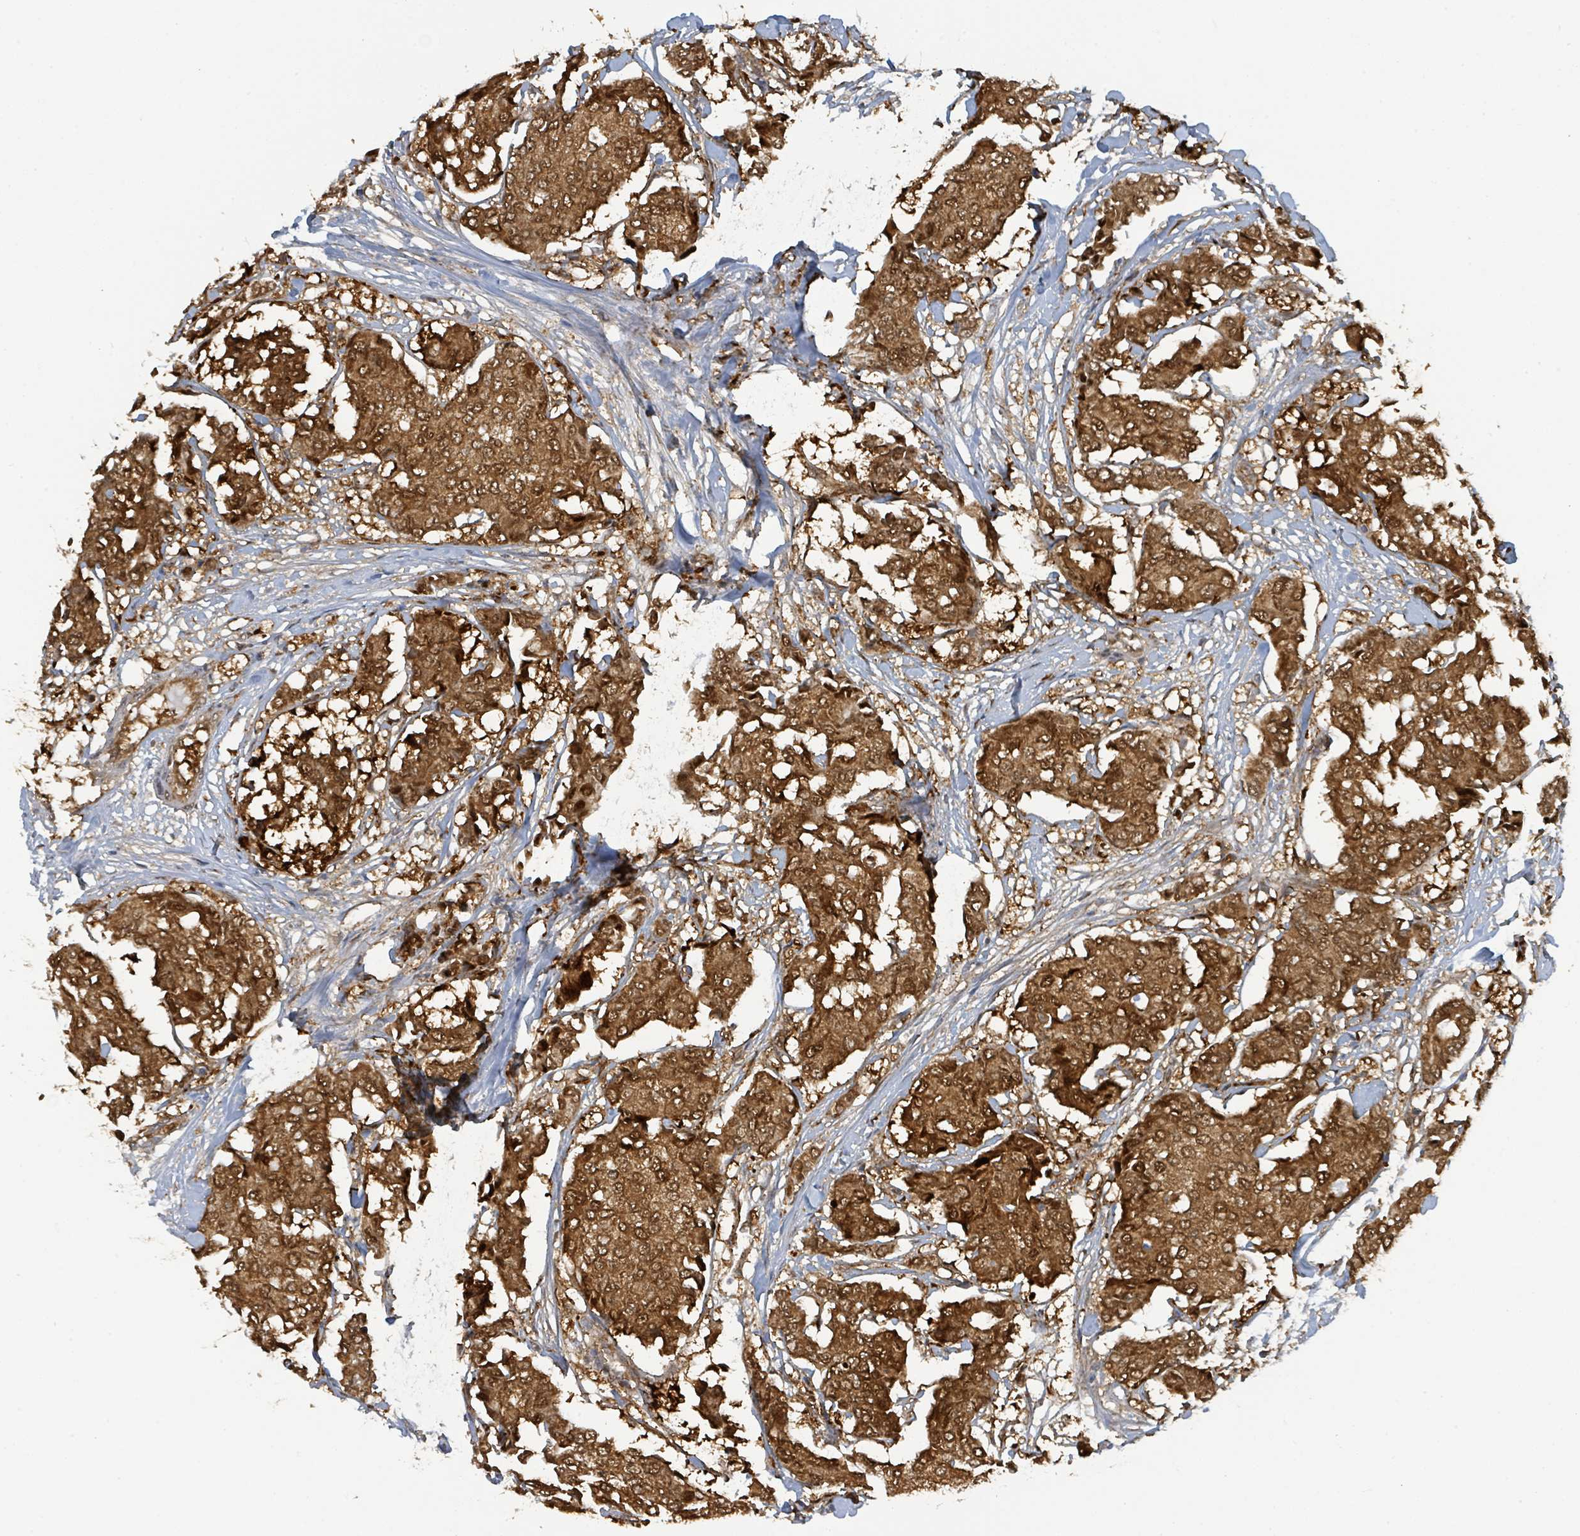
{"staining": {"intensity": "strong", "quantity": ">75%", "location": "cytoplasmic/membranous,nuclear"}, "tissue": "breast cancer", "cell_type": "Tumor cells", "image_type": "cancer", "snomed": [{"axis": "morphology", "description": "Duct carcinoma"}, {"axis": "topography", "description": "Breast"}], "caption": "Immunohistochemistry (DAB) staining of human breast invasive ductal carcinoma demonstrates strong cytoplasmic/membranous and nuclear protein positivity in about >75% of tumor cells.", "gene": "PSMB7", "patient": {"sex": "female", "age": 75}}